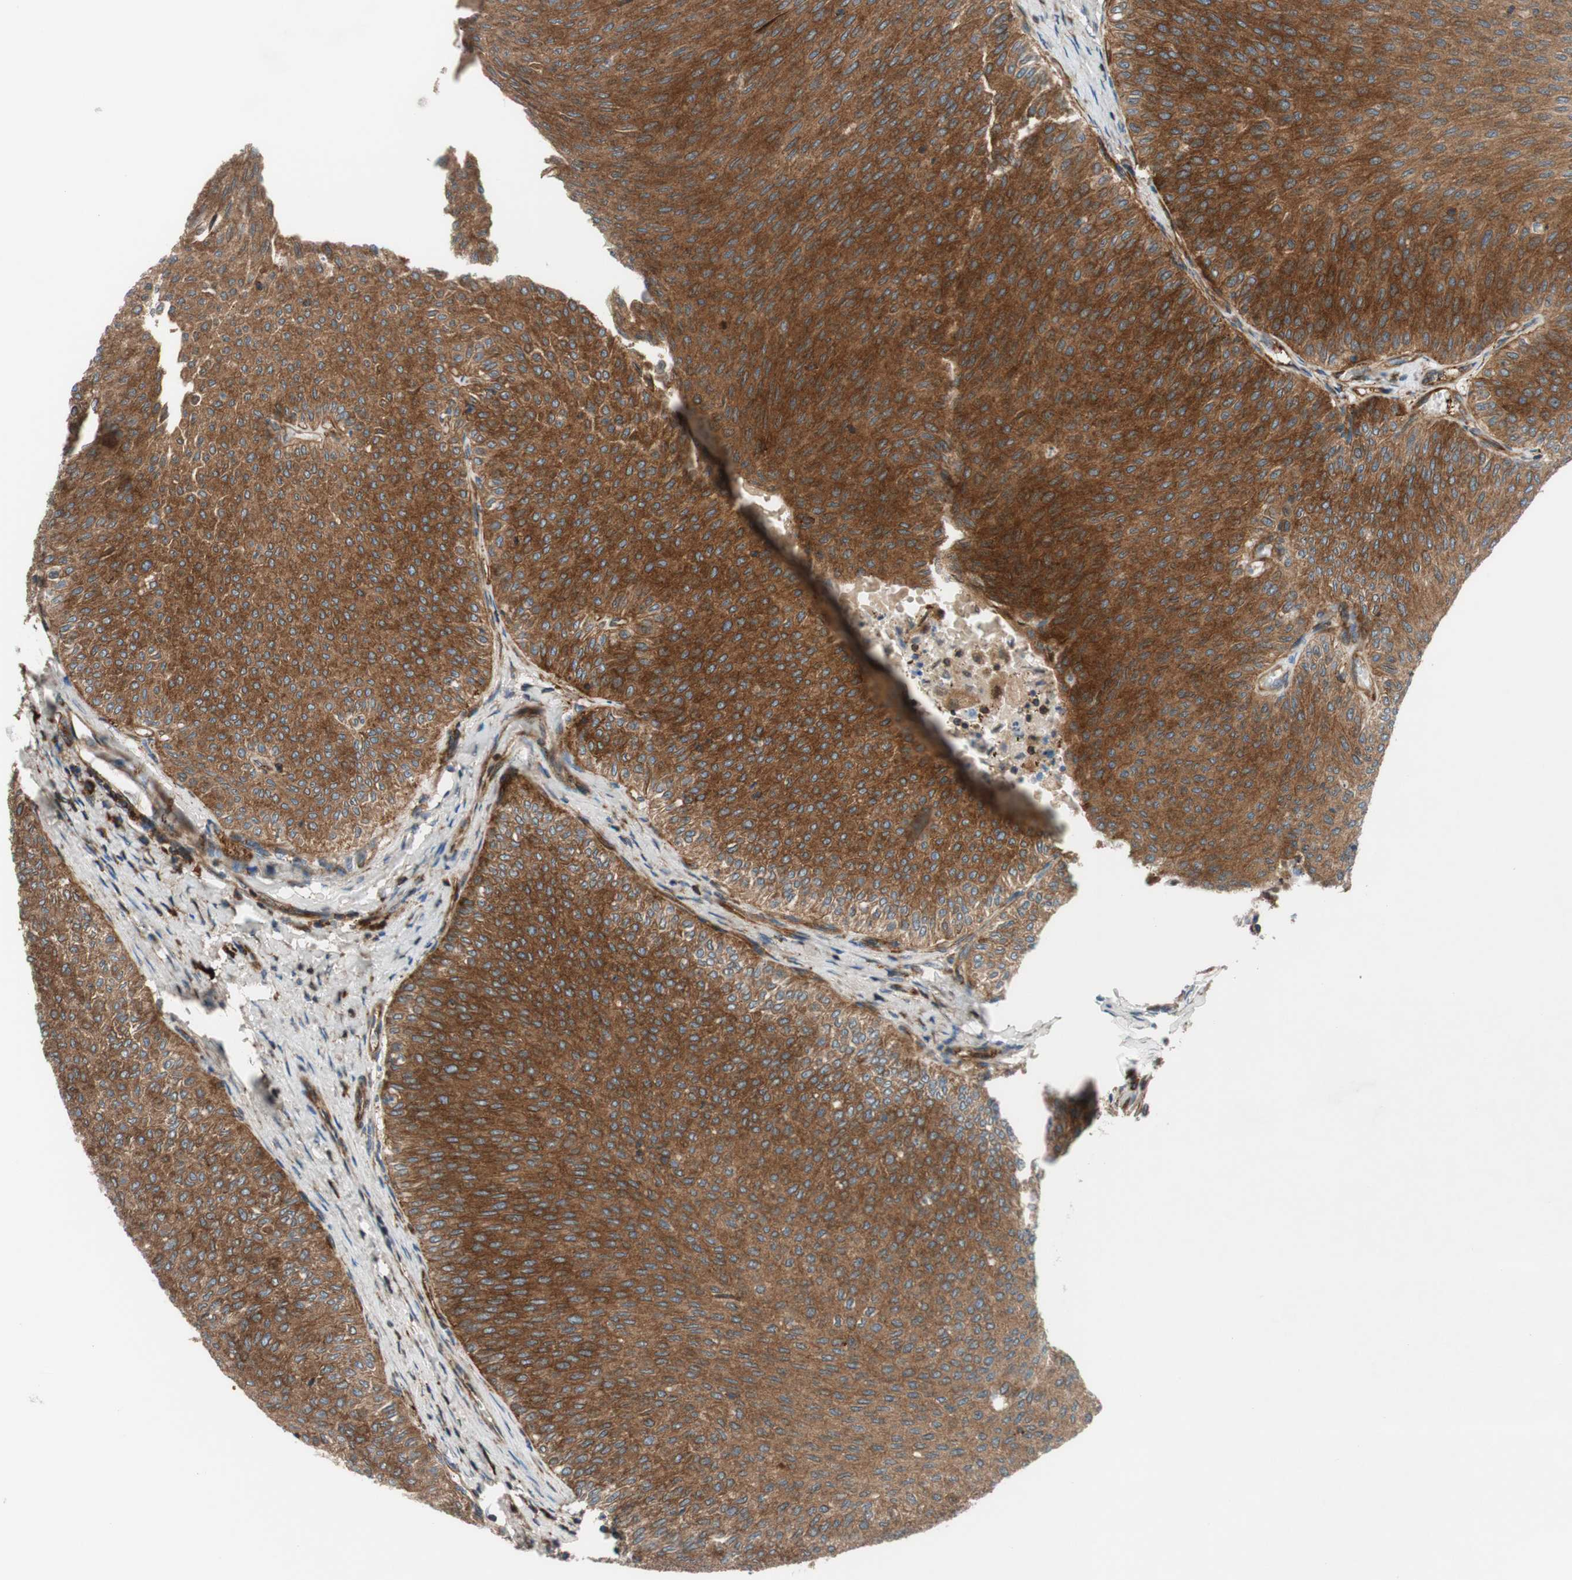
{"staining": {"intensity": "moderate", "quantity": ">75%", "location": "cytoplasmic/membranous"}, "tissue": "urothelial cancer", "cell_type": "Tumor cells", "image_type": "cancer", "snomed": [{"axis": "morphology", "description": "Urothelial carcinoma, Low grade"}, {"axis": "topography", "description": "Urinary bladder"}], "caption": "Immunohistochemistry (IHC) of human urothelial cancer demonstrates medium levels of moderate cytoplasmic/membranous expression in approximately >75% of tumor cells.", "gene": "CCN4", "patient": {"sex": "male", "age": 78}}